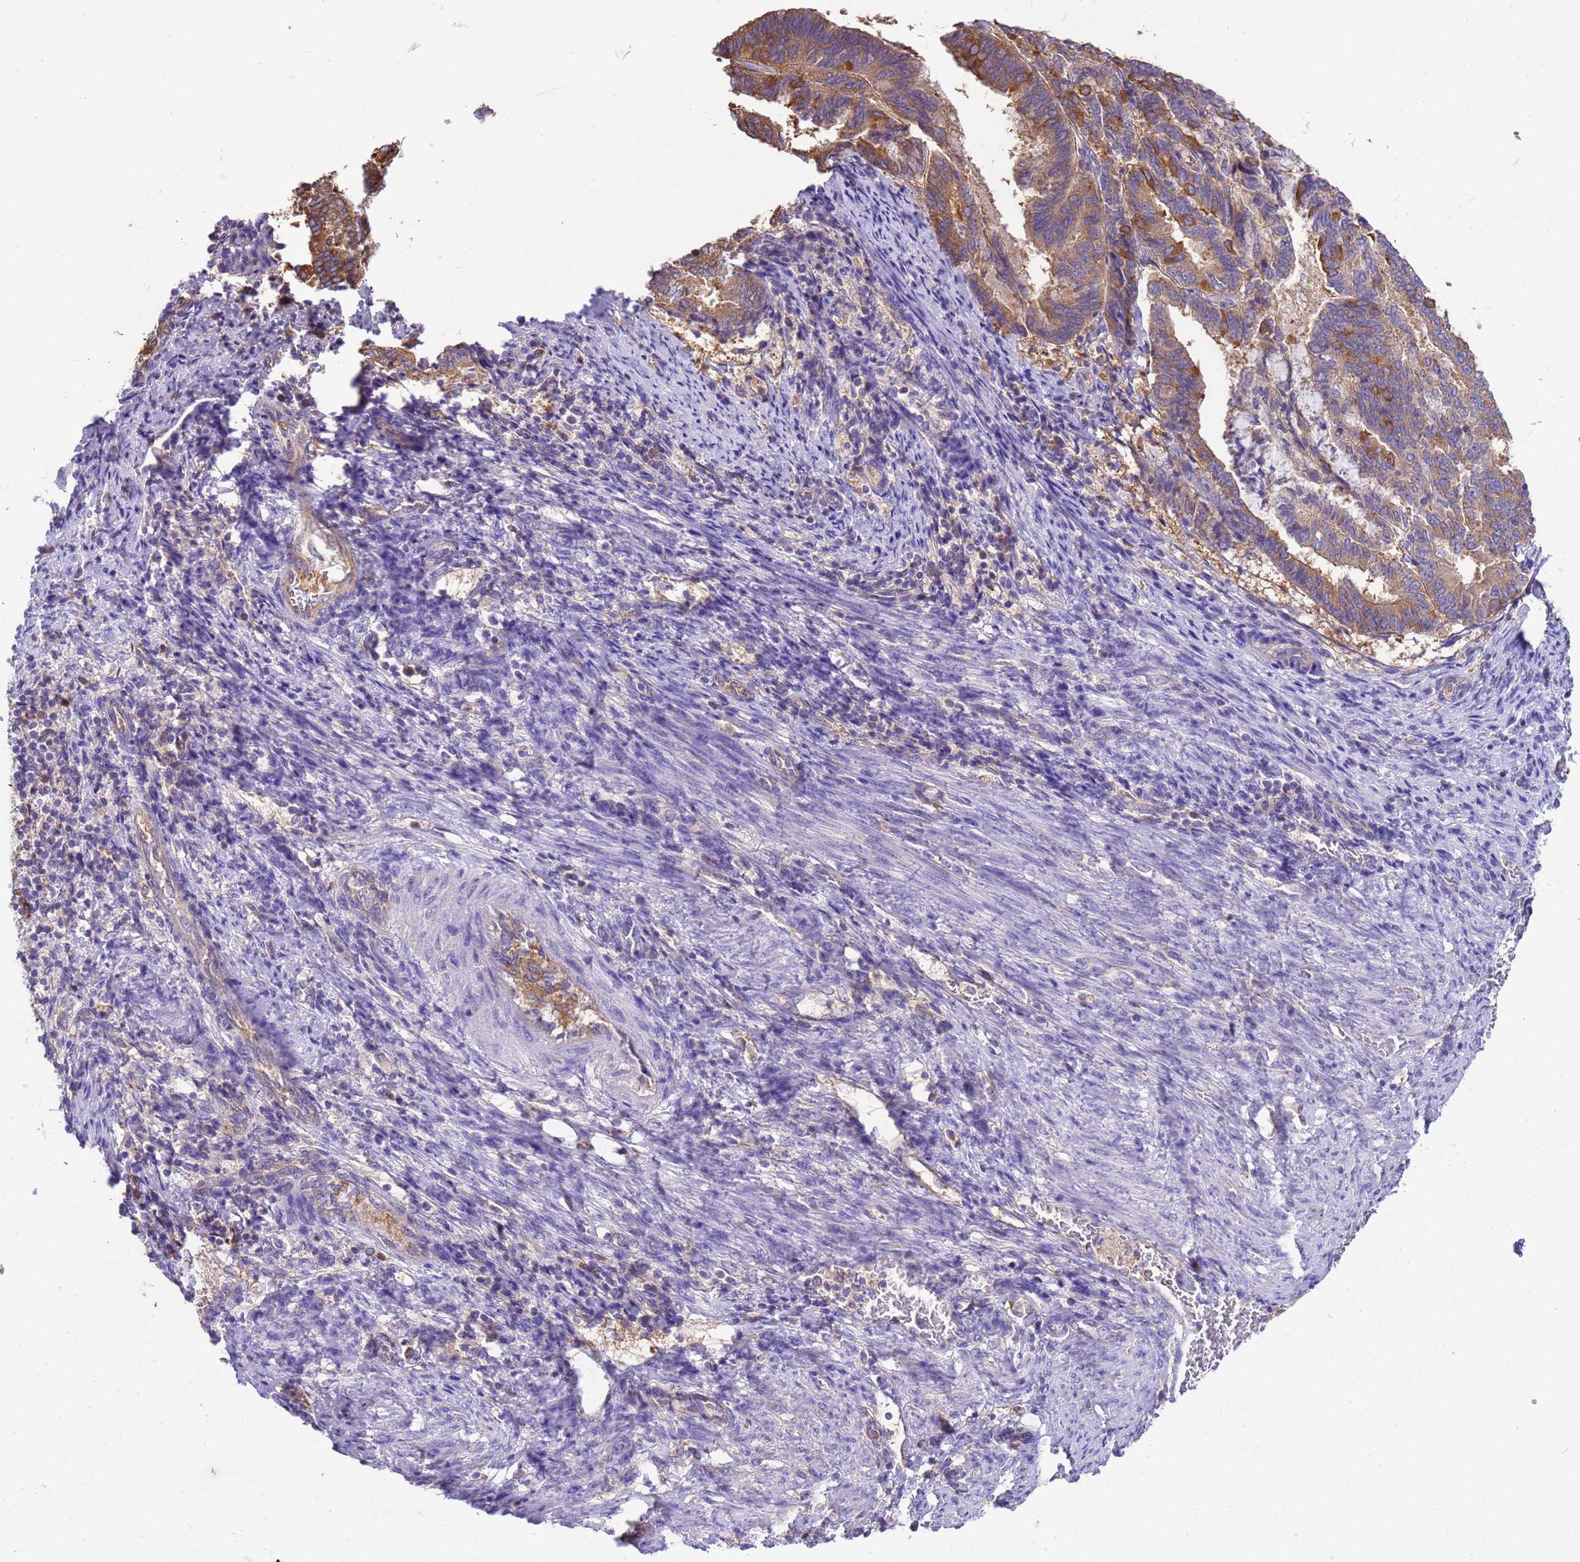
{"staining": {"intensity": "moderate", "quantity": ">75%", "location": "cytoplasmic/membranous"}, "tissue": "endometrial cancer", "cell_type": "Tumor cells", "image_type": "cancer", "snomed": [{"axis": "morphology", "description": "Adenocarcinoma, NOS"}, {"axis": "topography", "description": "Endometrium"}], "caption": "Human adenocarcinoma (endometrial) stained with a protein marker shows moderate staining in tumor cells.", "gene": "TUBB1", "patient": {"sex": "female", "age": 80}}